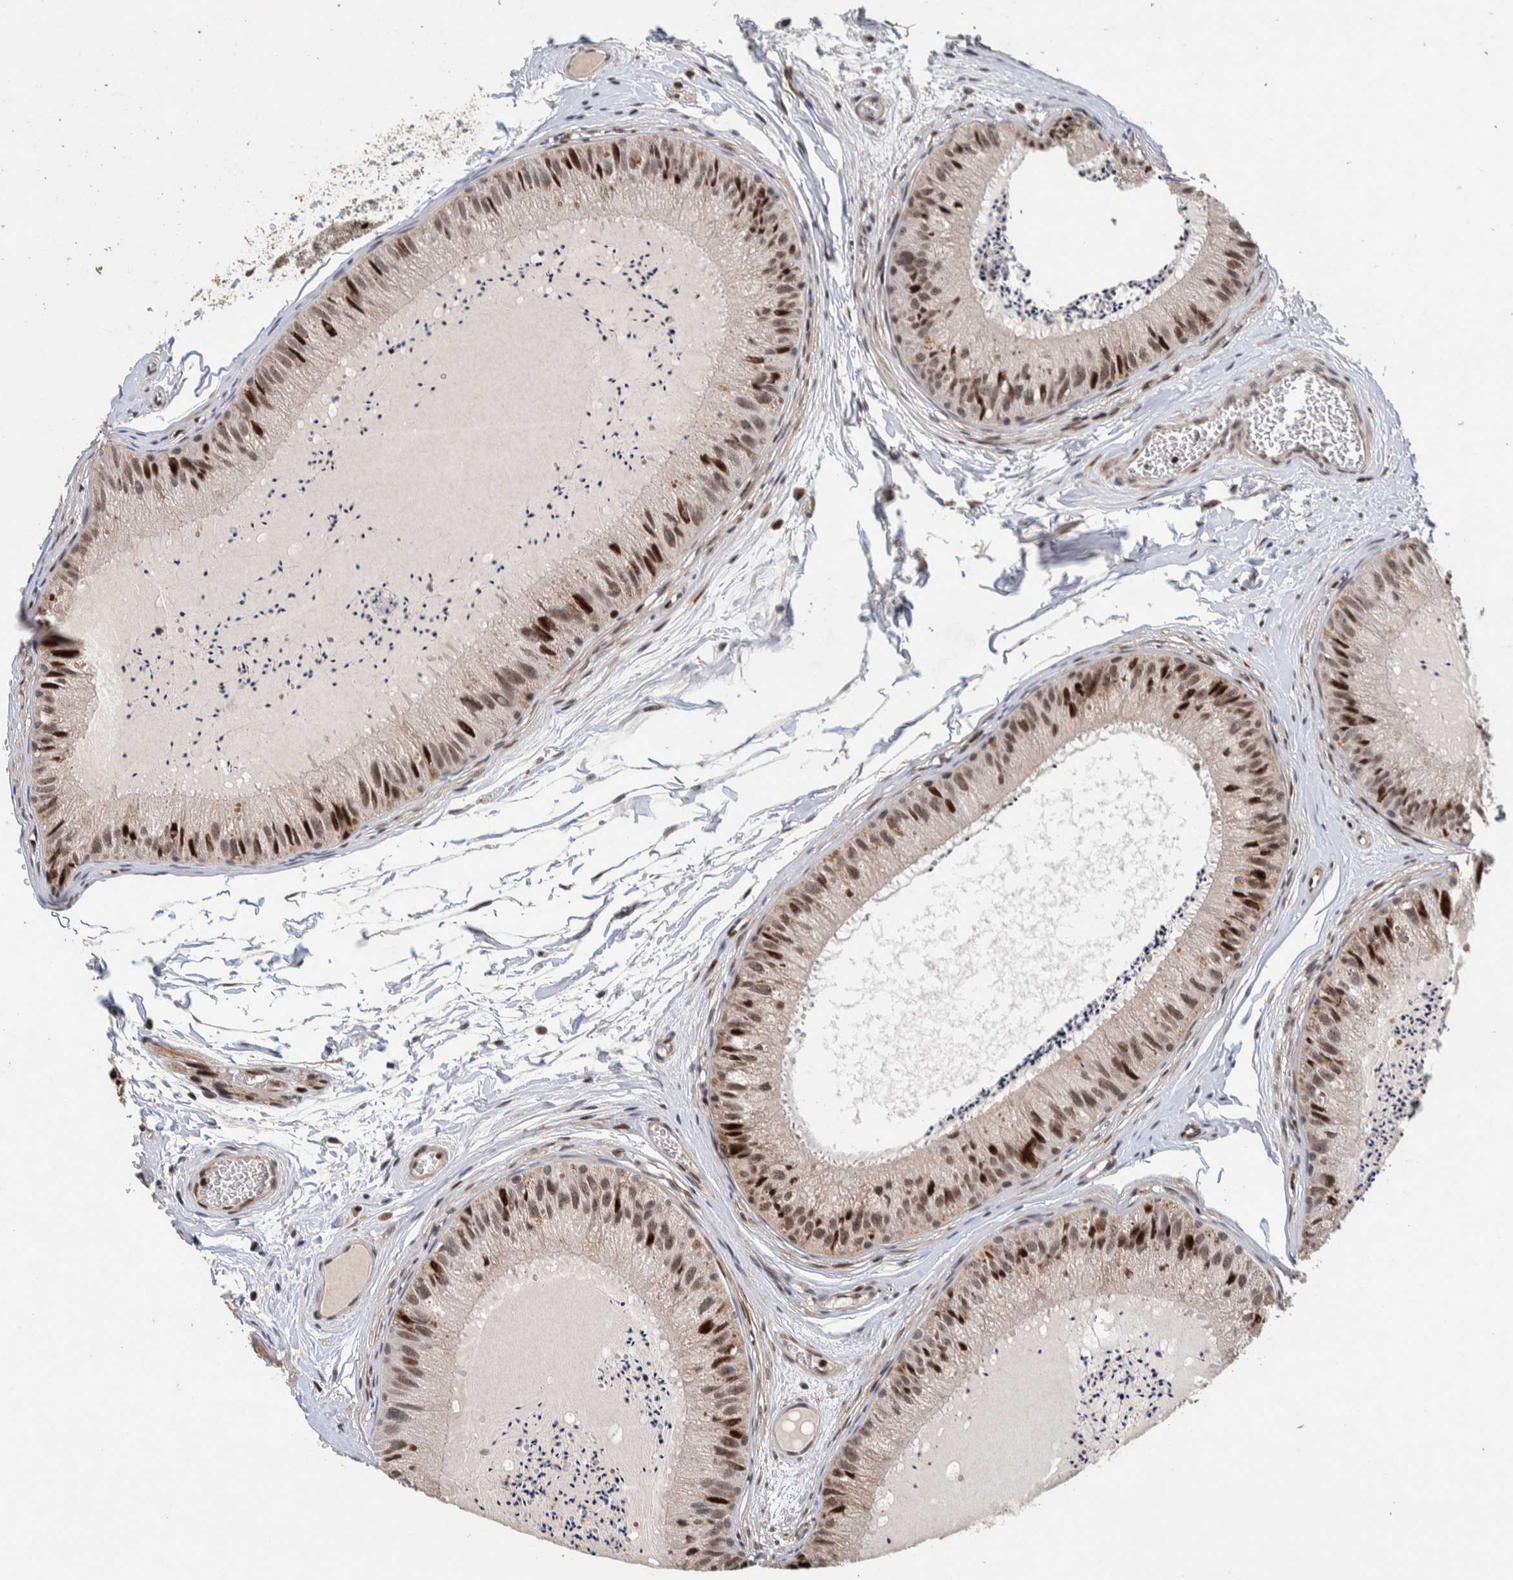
{"staining": {"intensity": "moderate", "quantity": ">75%", "location": "nuclear"}, "tissue": "epididymis", "cell_type": "Glandular cells", "image_type": "normal", "snomed": [{"axis": "morphology", "description": "Normal tissue, NOS"}, {"axis": "topography", "description": "Epididymis"}], "caption": "About >75% of glandular cells in benign epididymis exhibit moderate nuclear protein positivity as visualized by brown immunohistochemical staining.", "gene": "CHD4", "patient": {"sex": "male", "age": 31}}